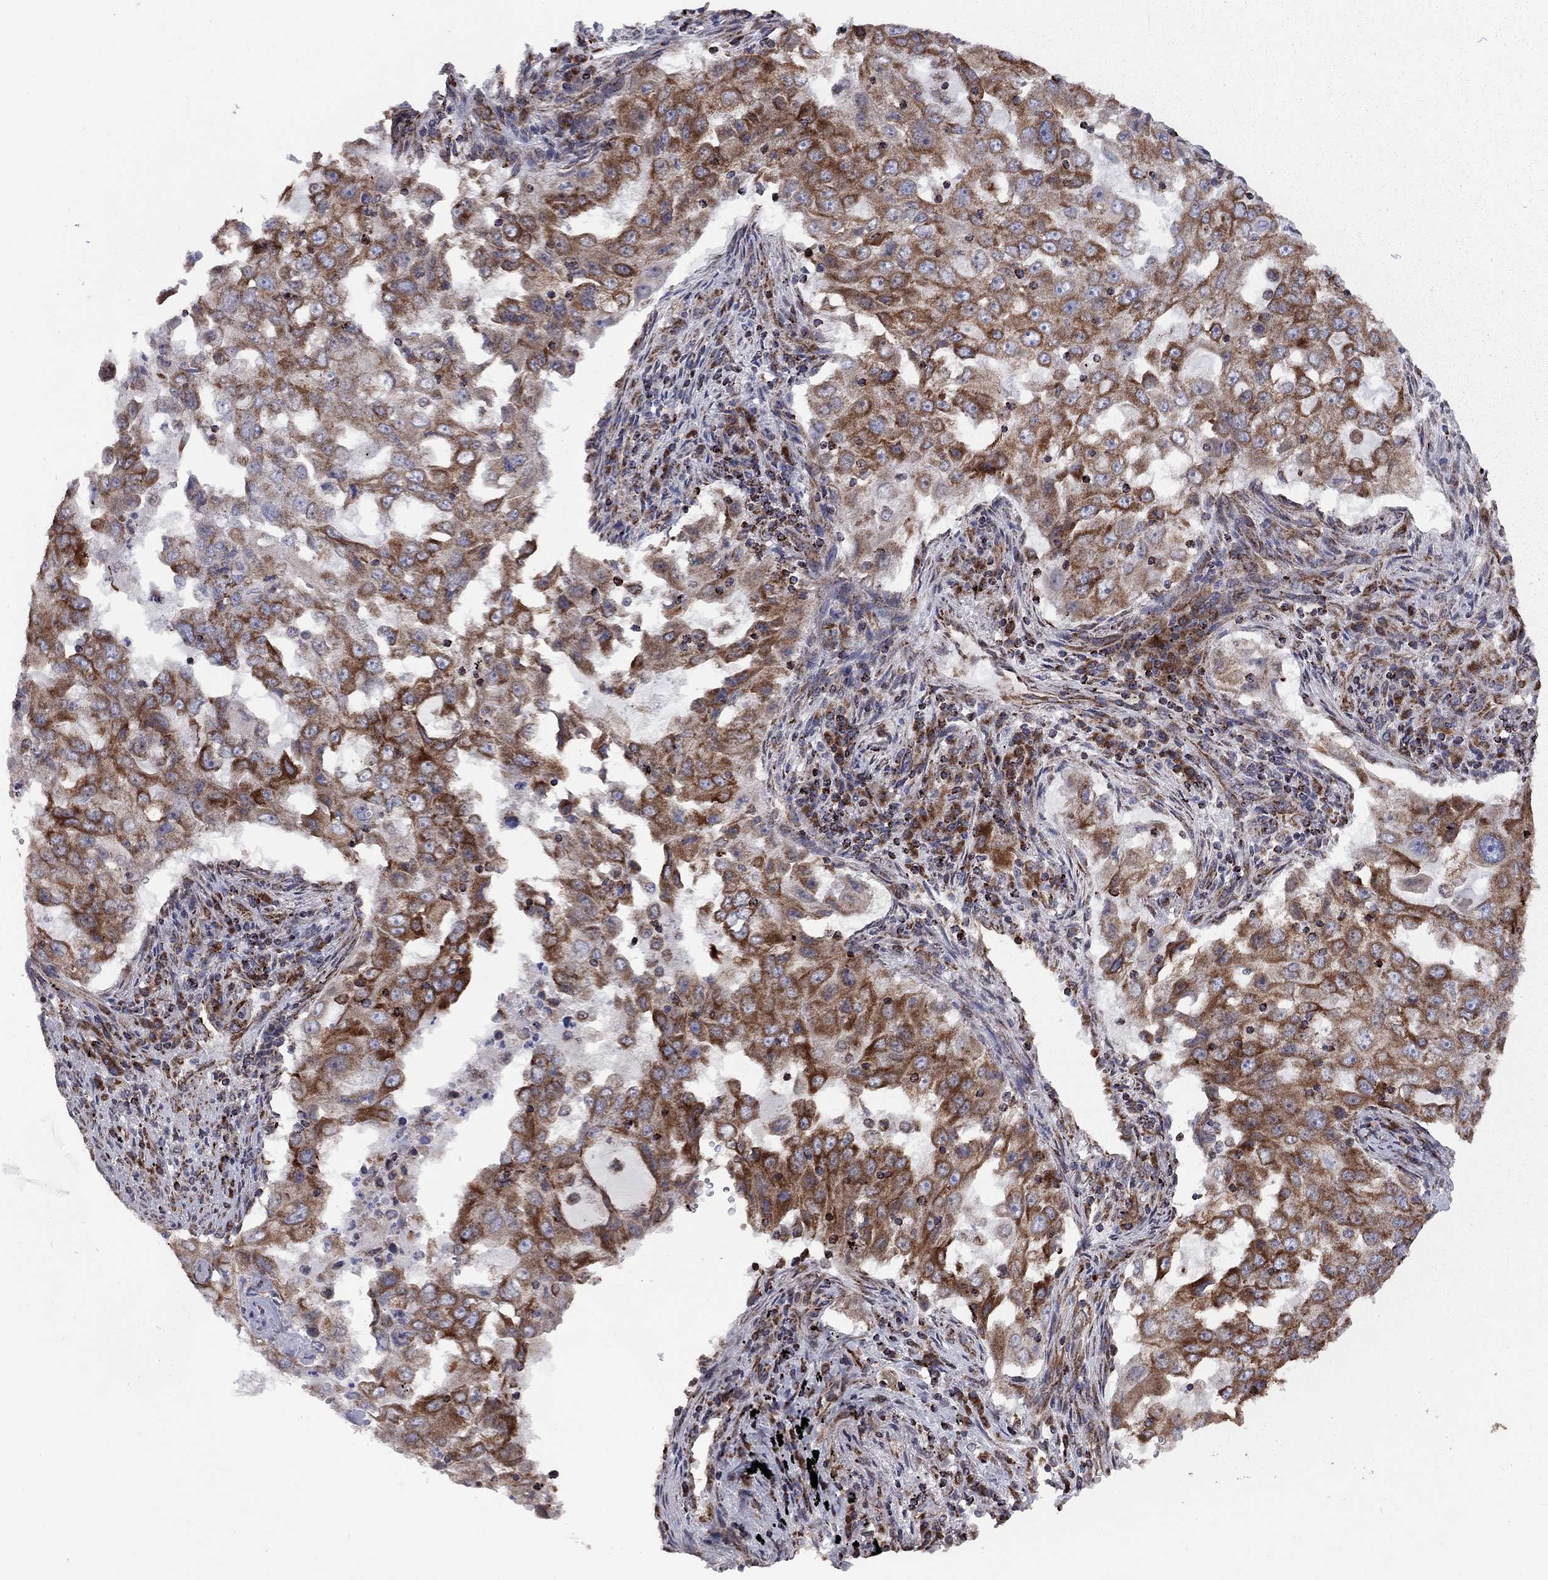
{"staining": {"intensity": "moderate", "quantity": "25%-75%", "location": "cytoplasmic/membranous"}, "tissue": "lung cancer", "cell_type": "Tumor cells", "image_type": "cancer", "snomed": [{"axis": "morphology", "description": "Adenocarcinoma, NOS"}, {"axis": "topography", "description": "Lung"}], "caption": "A micrograph showing moderate cytoplasmic/membranous expression in approximately 25%-75% of tumor cells in adenocarcinoma (lung), as visualized by brown immunohistochemical staining.", "gene": "CLPTM1", "patient": {"sex": "female", "age": 61}}